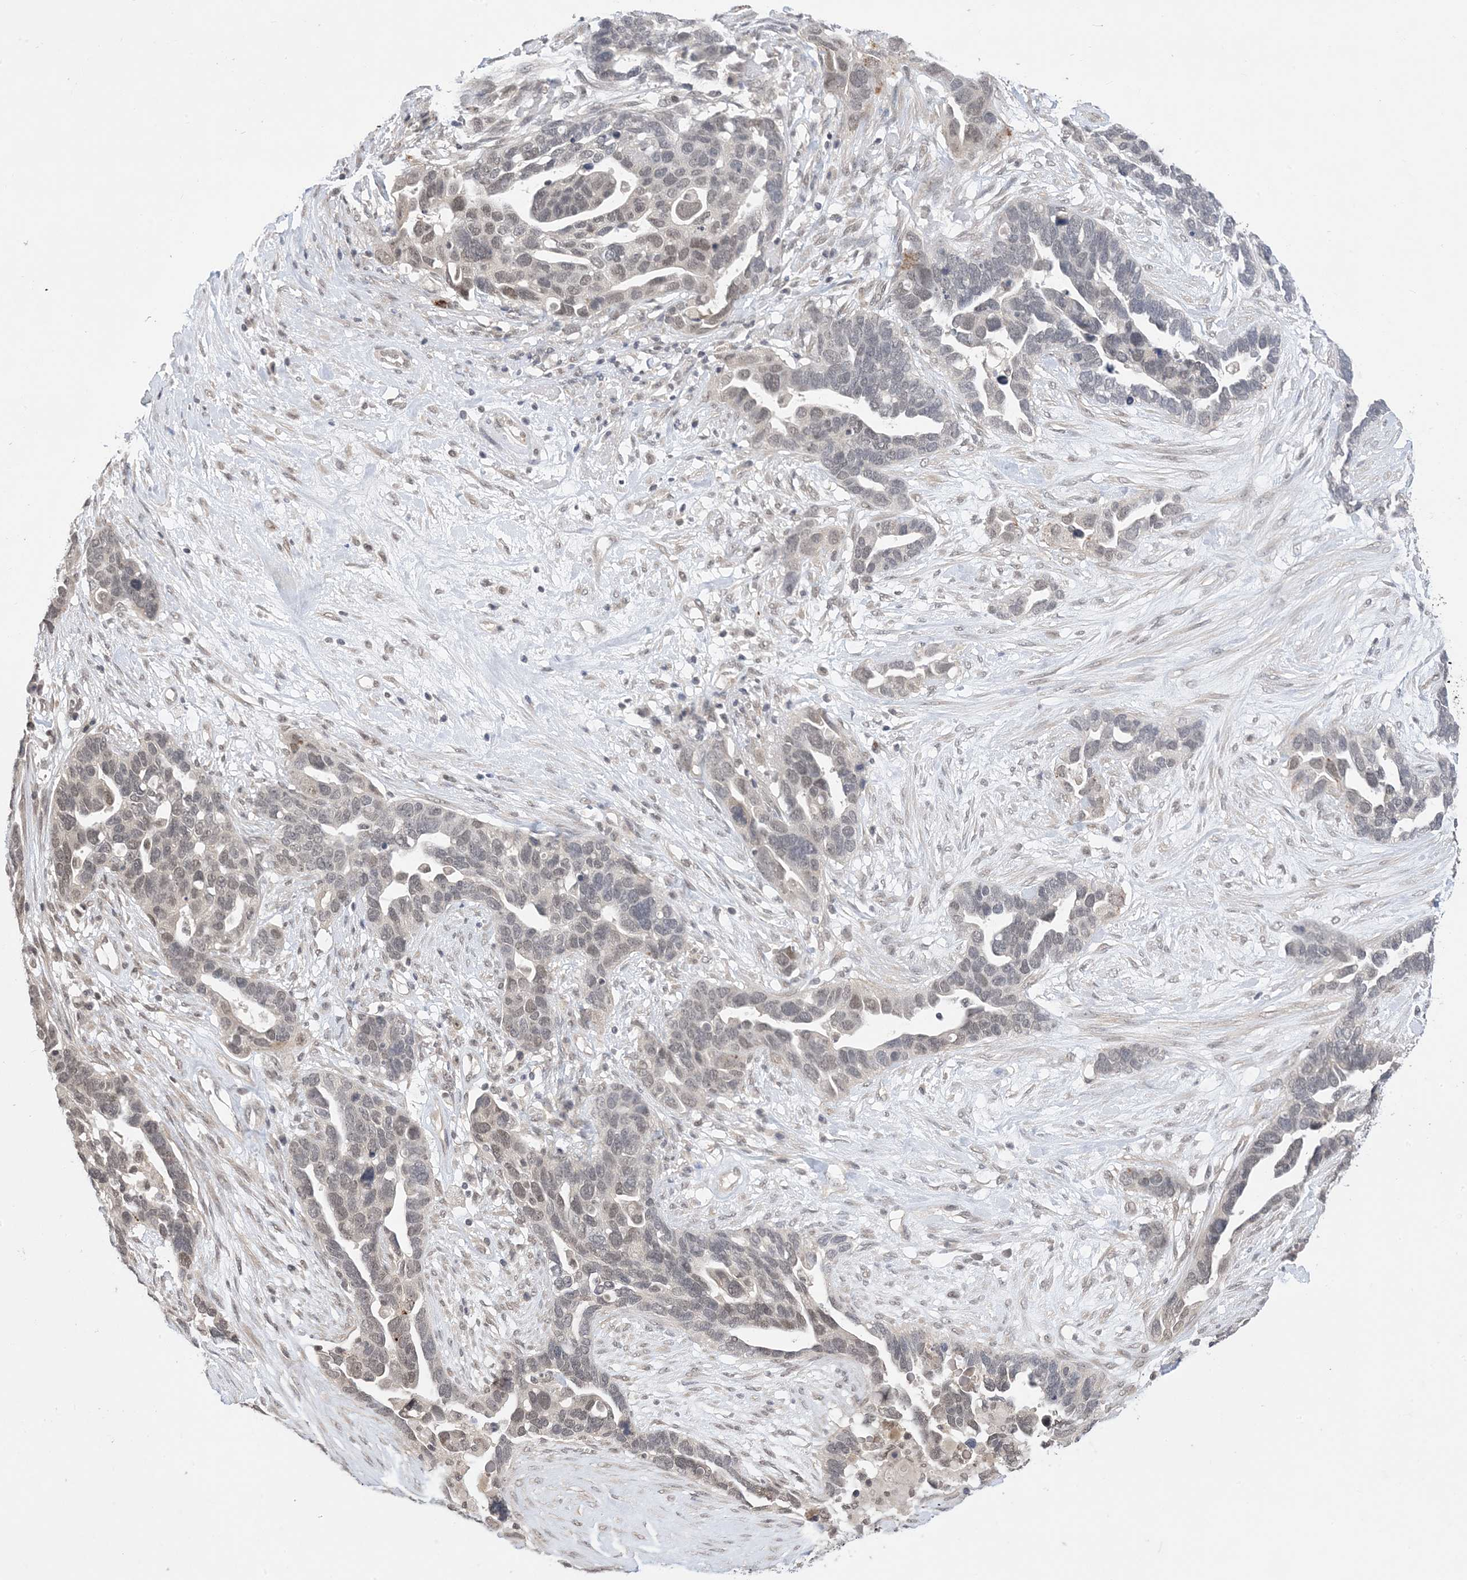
{"staining": {"intensity": "weak", "quantity": "25%-75%", "location": "nuclear"}, "tissue": "ovarian cancer", "cell_type": "Tumor cells", "image_type": "cancer", "snomed": [{"axis": "morphology", "description": "Cystadenocarcinoma, serous, NOS"}, {"axis": "topography", "description": "Ovary"}], "caption": "Immunohistochemical staining of ovarian cancer demonstrates low levels of weak nuclear staining in approximately 25%-75% of tumor cells. The staining was performed using DAB (3,3'-diaminobenzidine) to visualize the protein expression in brown, while the nuclei were stained in blue with hematoxylin (Magnification: 20x).", "gene": "RANBP9", "patient": {"sex": "female", "age": 54}}